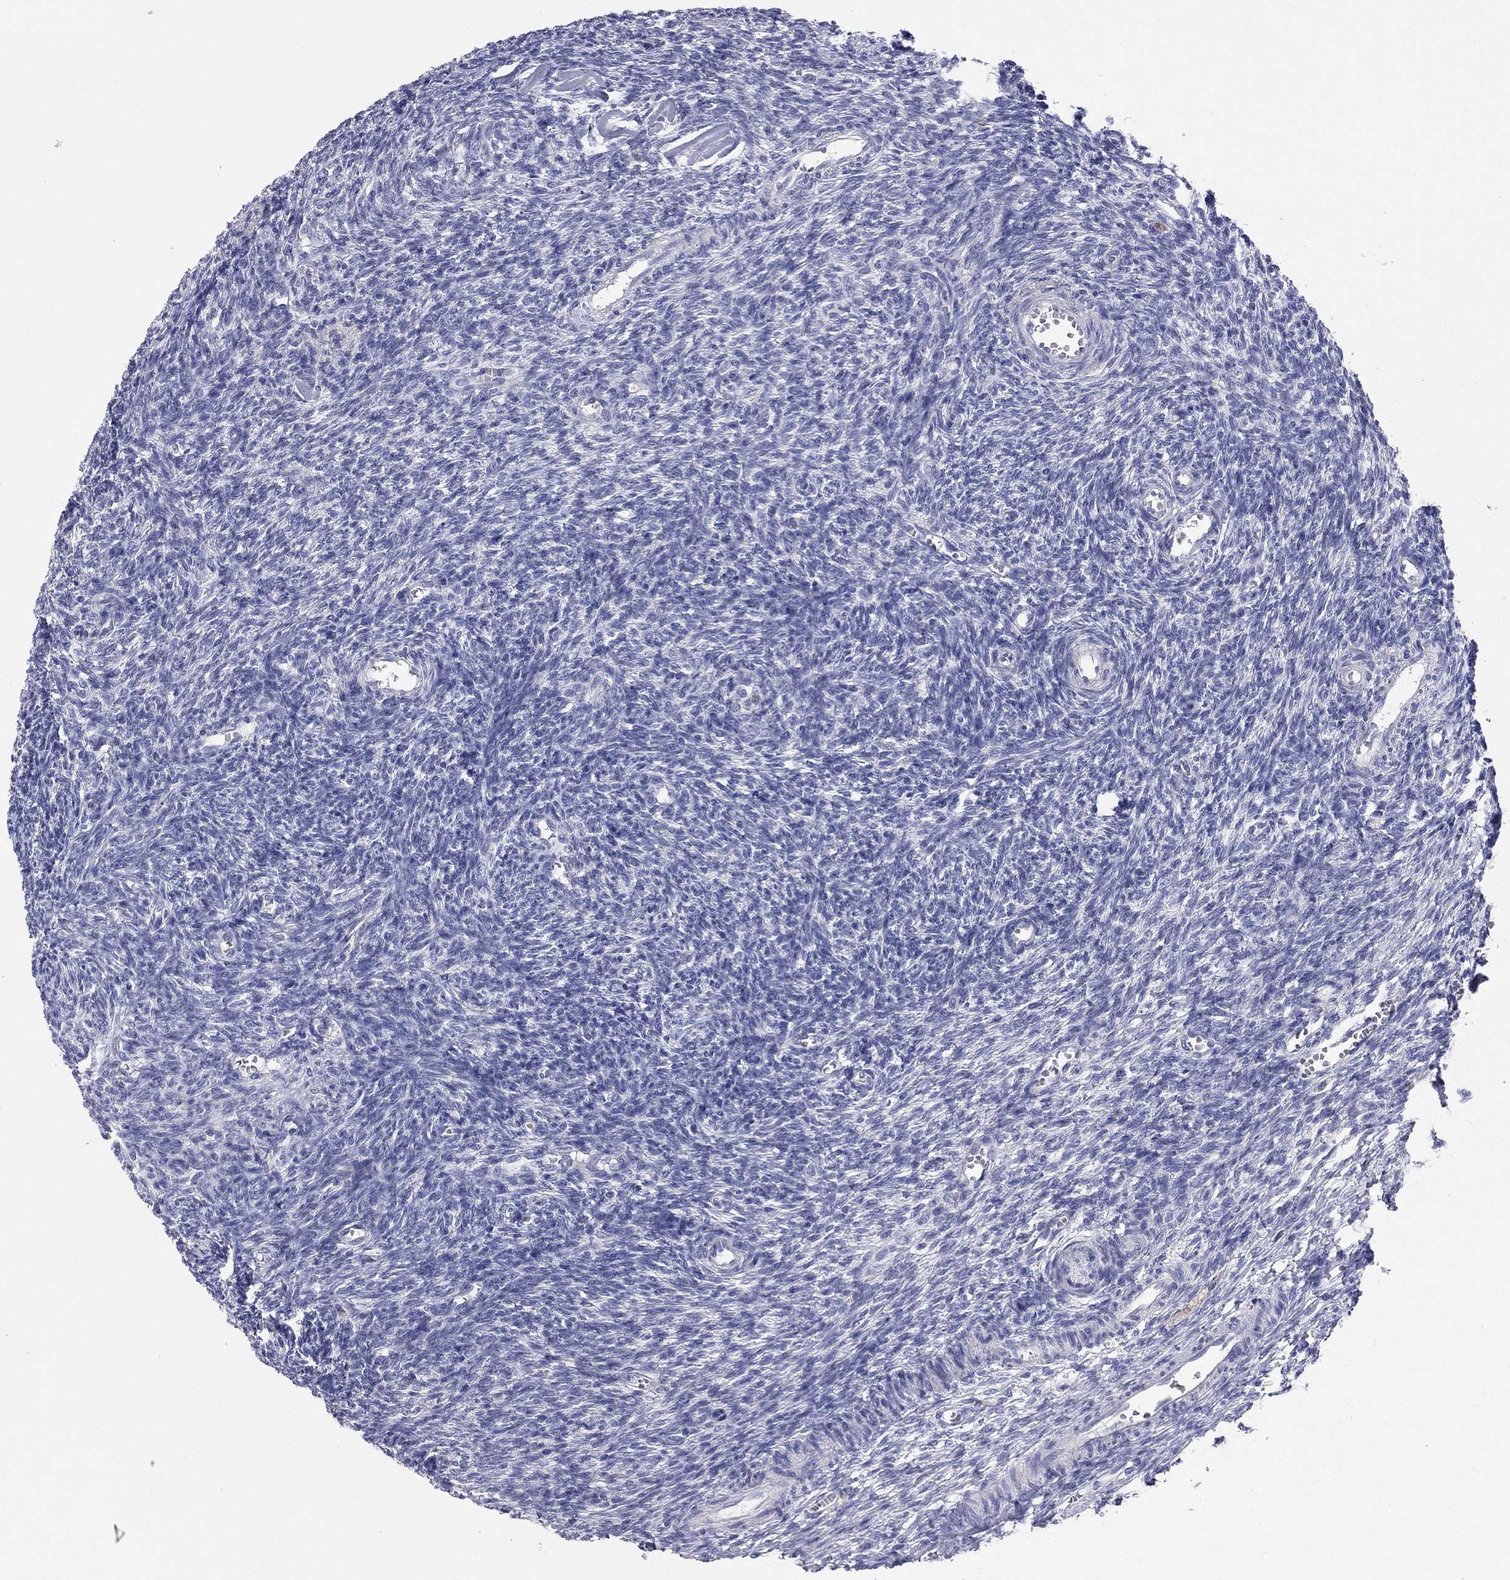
{"staining": {"intensity": "negative", "quantity": "none", "location": "none"}, "tissue": "ovary", "cell_type": "Follicle cells", "image_type": "normal", "snomed": [{"axis": "morphology", "description": "Normal tissue, NOS"}, {"axis": "topography", "description": "Ovary"}], "caption": "Immunohistochemical staining of unremarkable human ovary reveals no significant positivity in follicle cells.", "gene": "ACSL1", "patient": {"sex": "female", "age": 27}}